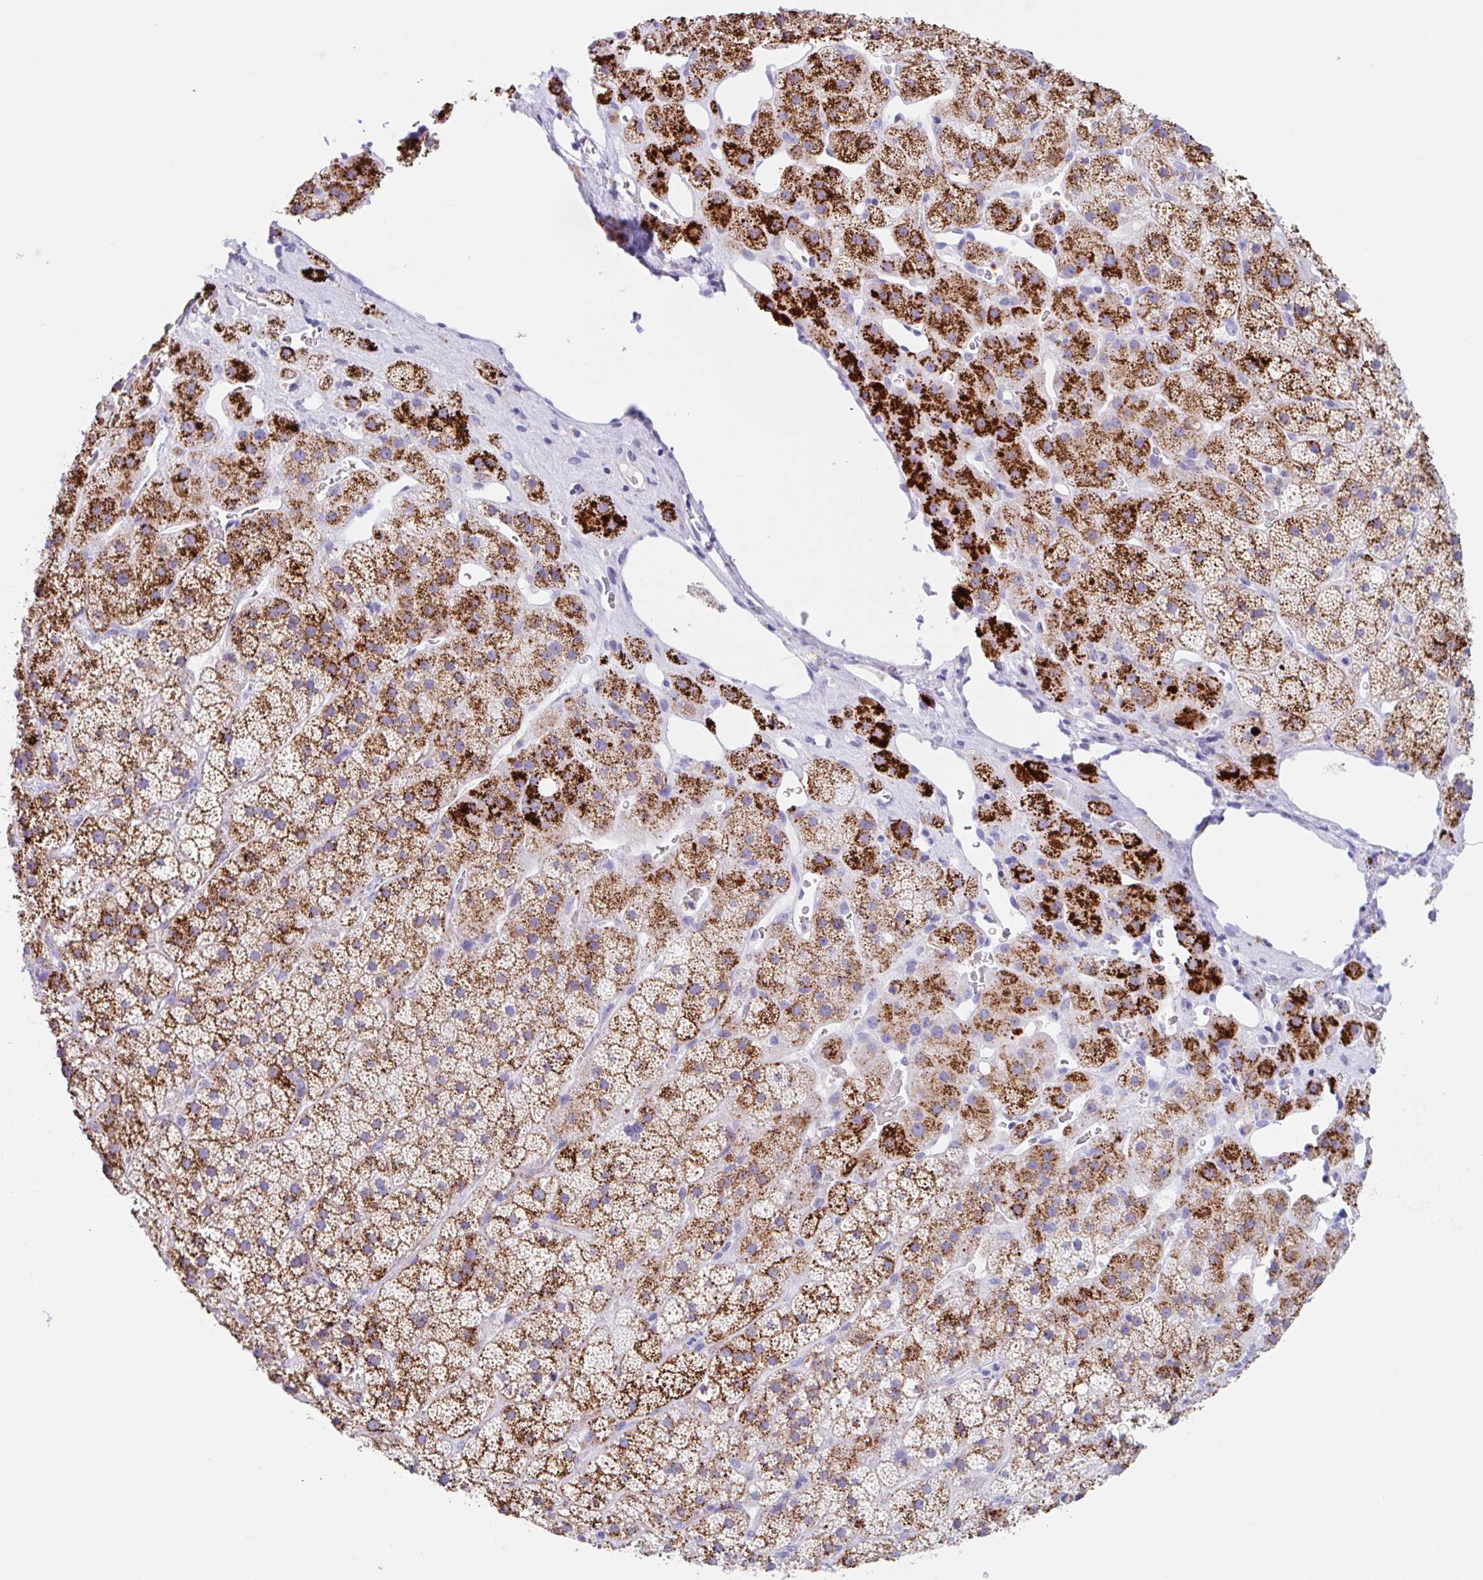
{"staining": {"intensity": "strong", "quantity": ">75%", "location": "cytoplasmic/membranous"}, "tissue": "adrenal gland", "cell_type": "Glandular cells", "image_type": "normal", "snomed": [{"axis": "morphology", "description": "Normal tissue, NOS"}, {"axis": "topography", "description": "Adrenal gland"}], "caption": "Immunohistochemistry (IHC) of normal human adrenal gland displays high levels of strong cytoplasmic/membranous expression in approximately >75% of glandular cells. (brown staining indicates protein expression, while blue staining denotes nuclei).", "gene": "ANKRD9", "patient": {"sex": "male", "age": 57}}